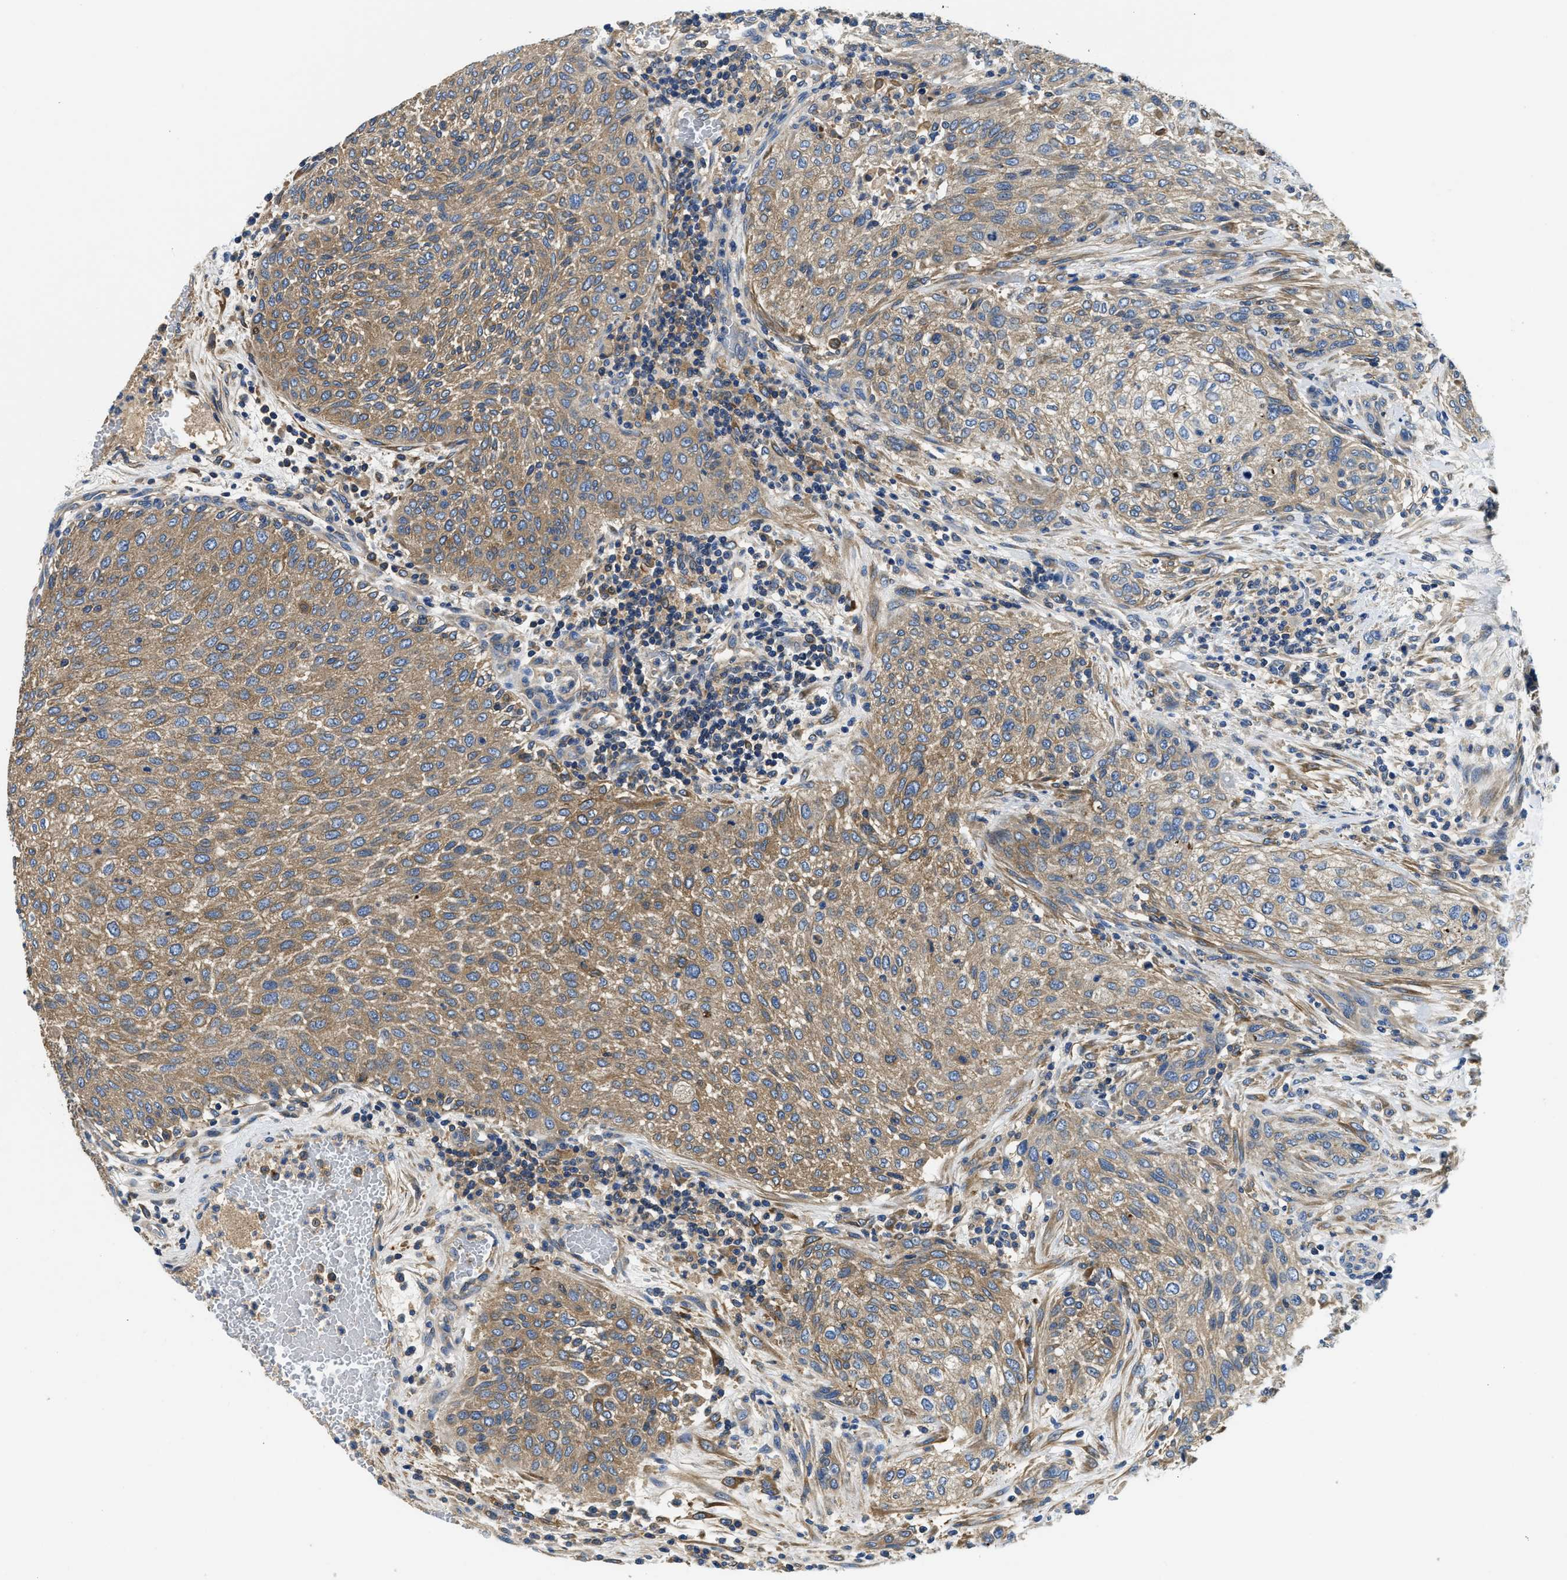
{"staining": {"intensity": "moderate", "quantity": ">75%", "location": "cytoplasmic/membranous"}, "tissue": "urothelial cancer", "cell_type": "Tumor cells", "image_type": "cancer", "snomed": [{"axis": "morphology", "description": "Urothelial carcinoma, Low grade"}, {"axis": "morphology", "description": "Urothelial carcinoma, High grade"}, {"axis": "topography", "description": "Urinary bladder"}], "caption": "The micrograph displays a brown stain indicating the presence of a protein in the cytoplasmic/membranous of tumor cells in urothelial cancer. The staining was performed using DAB, with brown indicating positive protein expression. Nuclei are stained blue with hematoxylin.", "gene": "STAT2", "patient": {"sex": "male", "age": 35}}